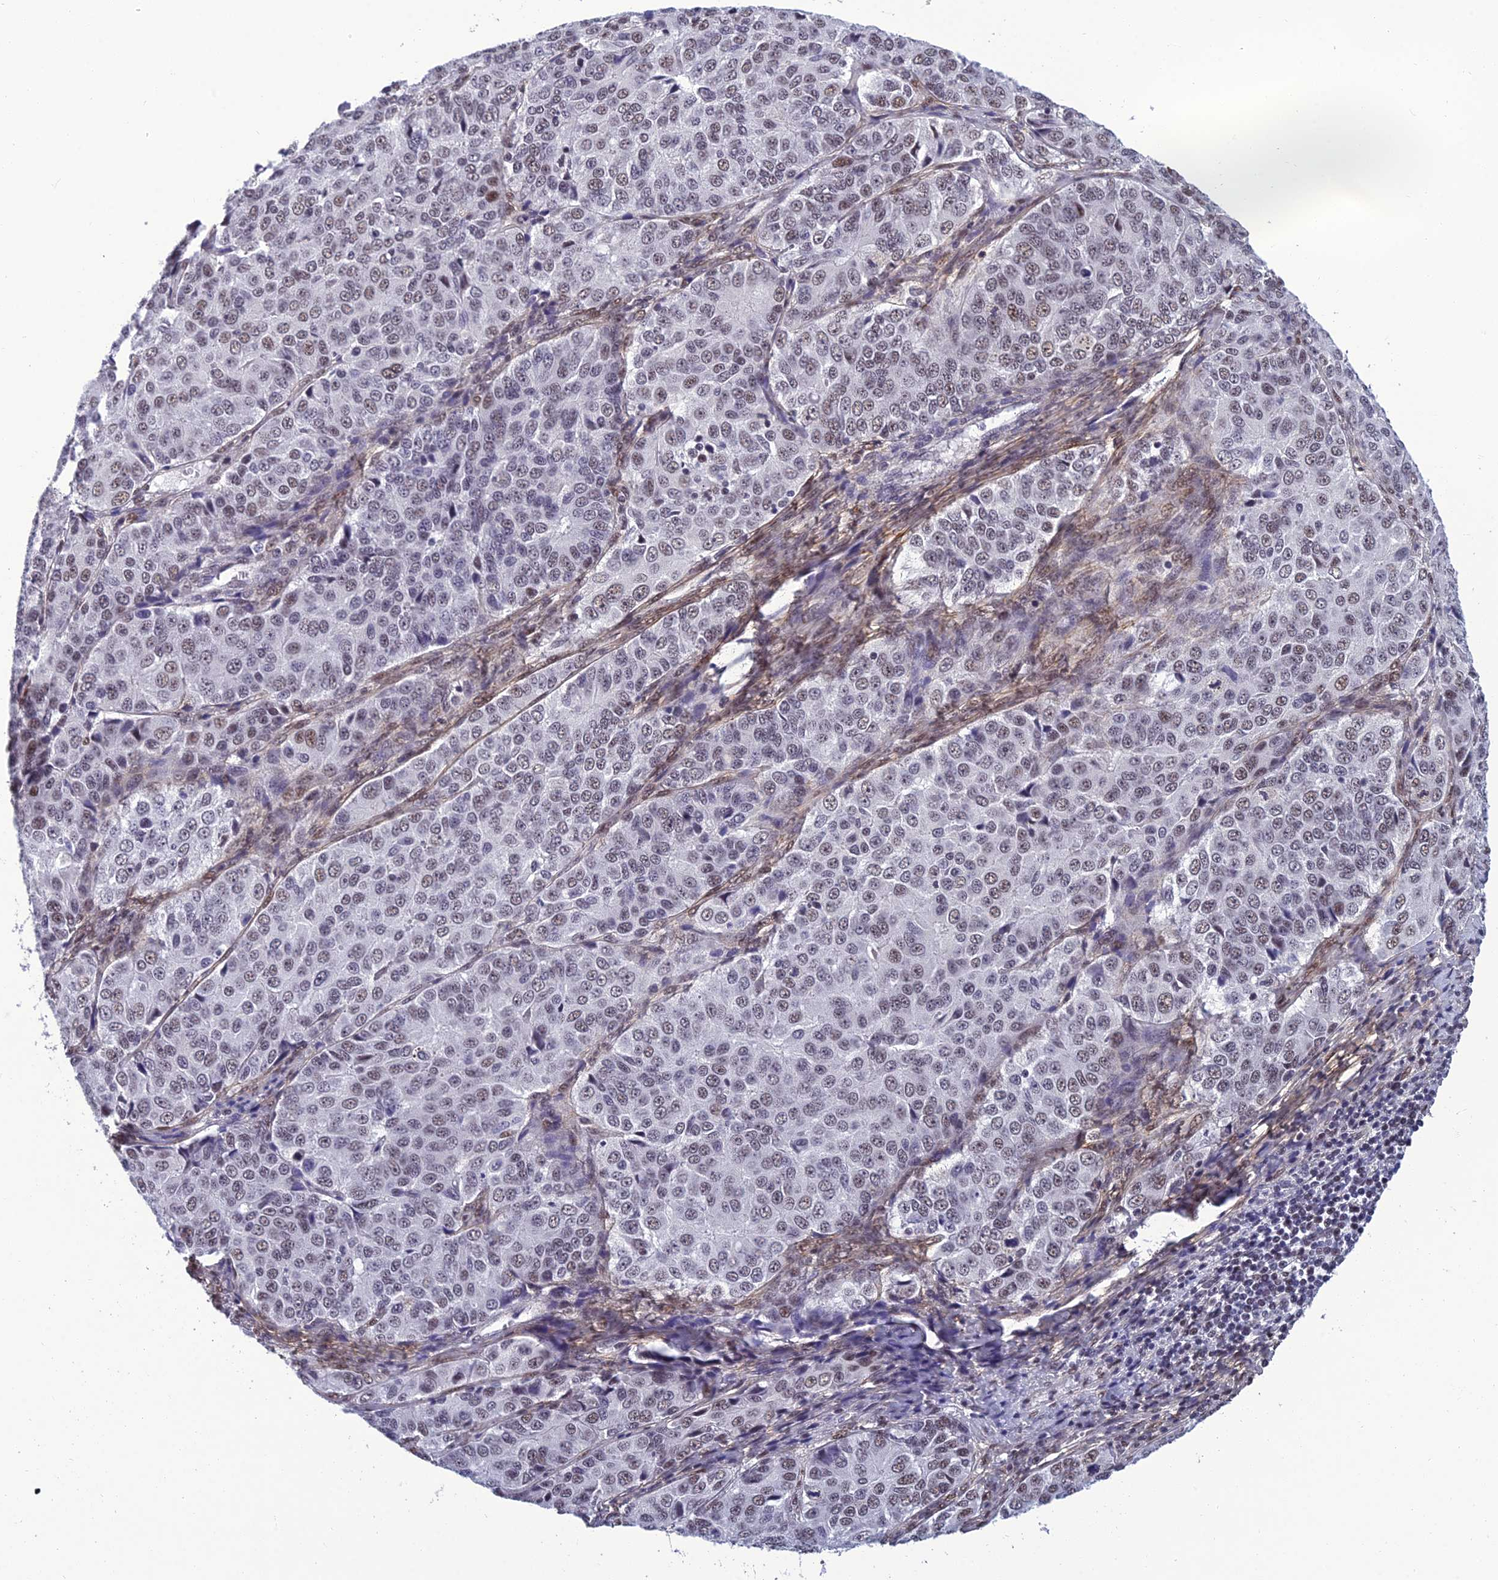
{"staining": {"intensity": "weak", "quantity": "25%-75%", "location": "nuclear"}, "tissue": "ovarian cancer", "cell_type": "Tumor cells", "image_type": "cancer", "snomed": [{"axis": "morphology", "description": "Carcinoma, endometroid"}, {"axis": "topography", "description": "Ovary"}], "caption": "A micrograph showing weak nuclear positivity in approximately 25%-75% of tumor cells in ovarian cancer (endometroid carcinoma), as visualized by brown immunohistochemical staining.", "gene": "RSRC1", "patient": {"sex": "female", "age": 51}}